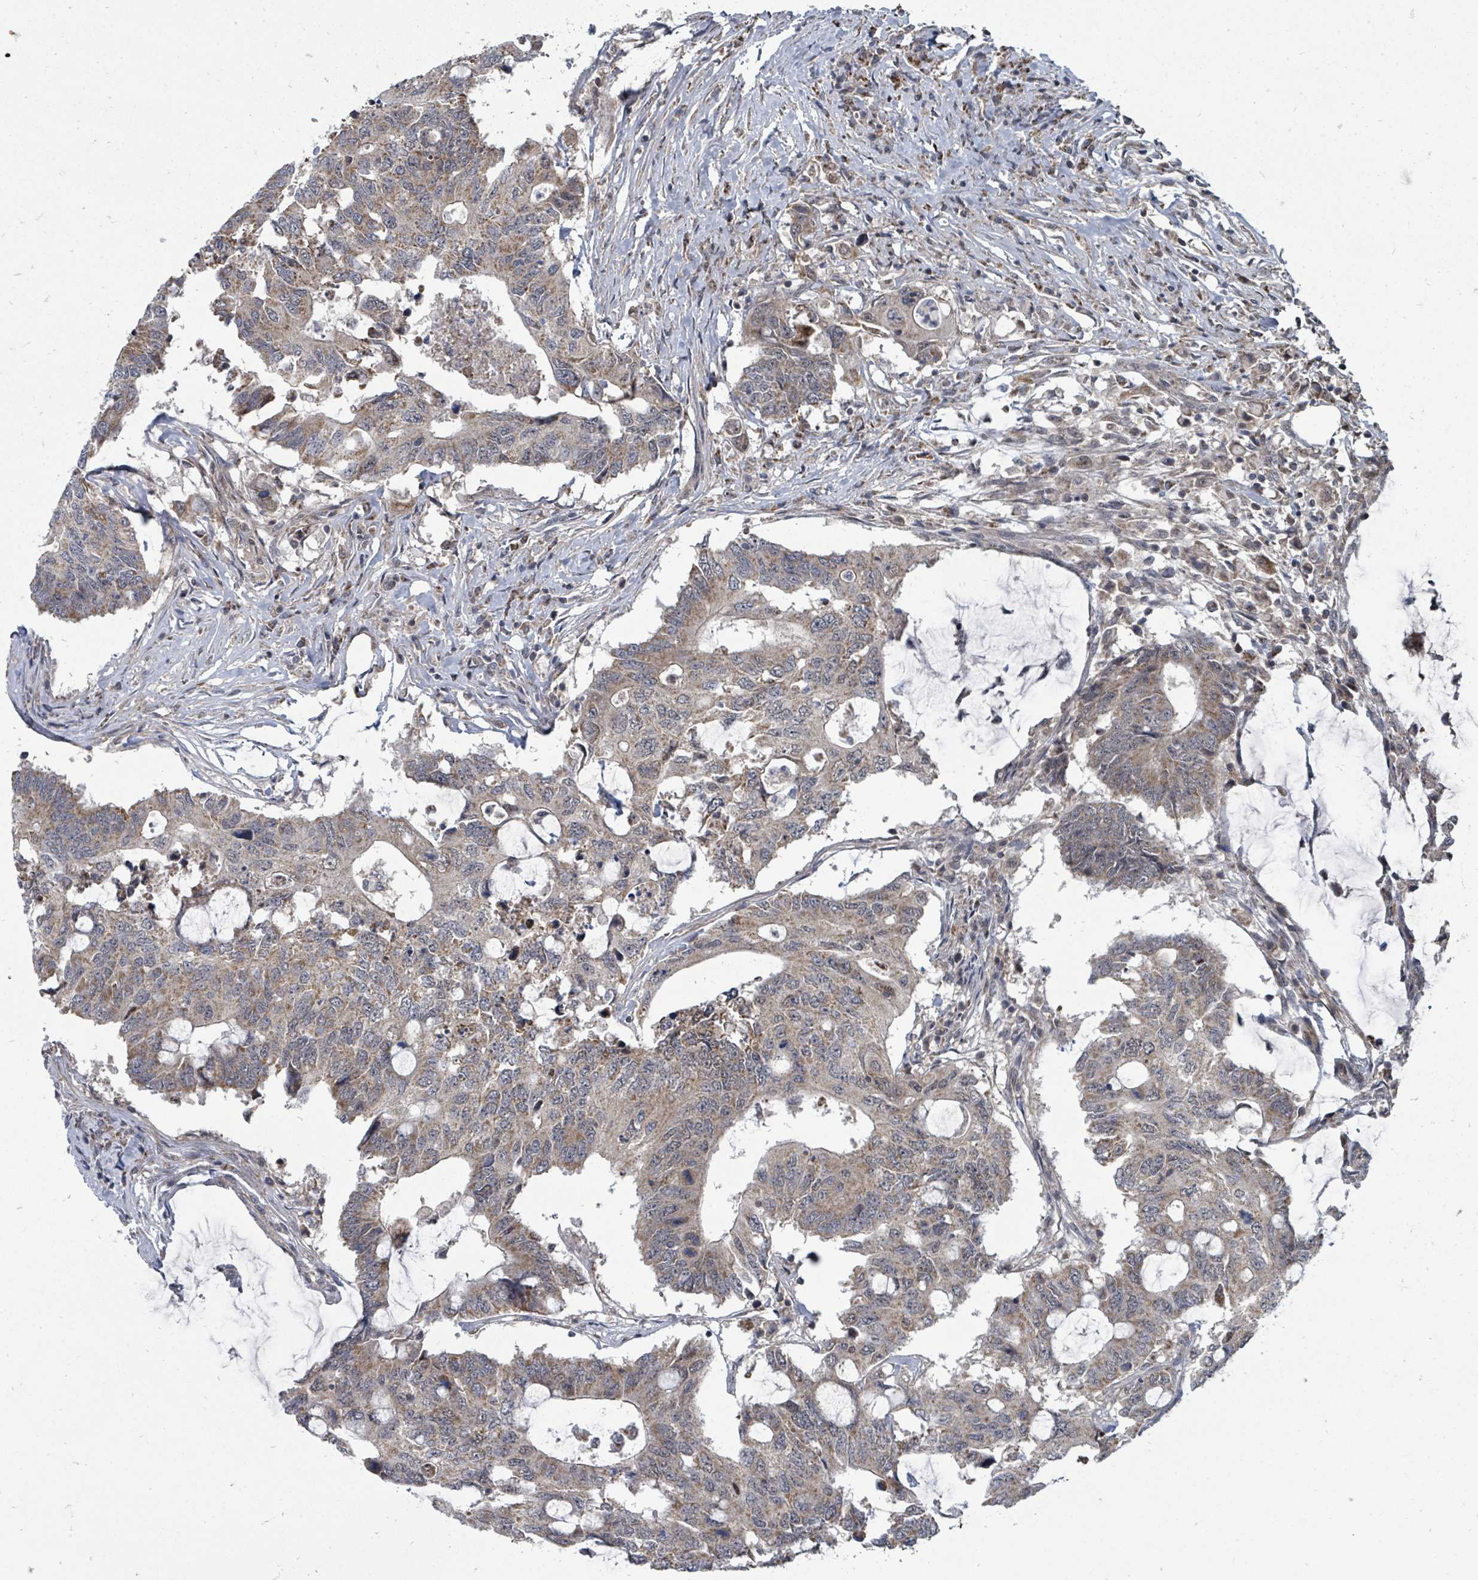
{"staining": {"intensity": "moderate", "quantity": "25%-75%", "location": "cytoplasmic/membranous"}, "tissue": "colorectal cancer", "cell_type": "Tumor cells", "image_type": "cancer", "snomed": [{"axis": "morphology", "description": "Adenocarcinoma, NOS"}, {"axis": "topography", "description": "Colon"}], "caption": "A brown stain highlights moderate cytoplasmic/membranous expression of a protein in human colorectal adenocarcinoma tumor cells.", "gene": "MAGOHB", "patient": {"sex": "male", "age": 71}}